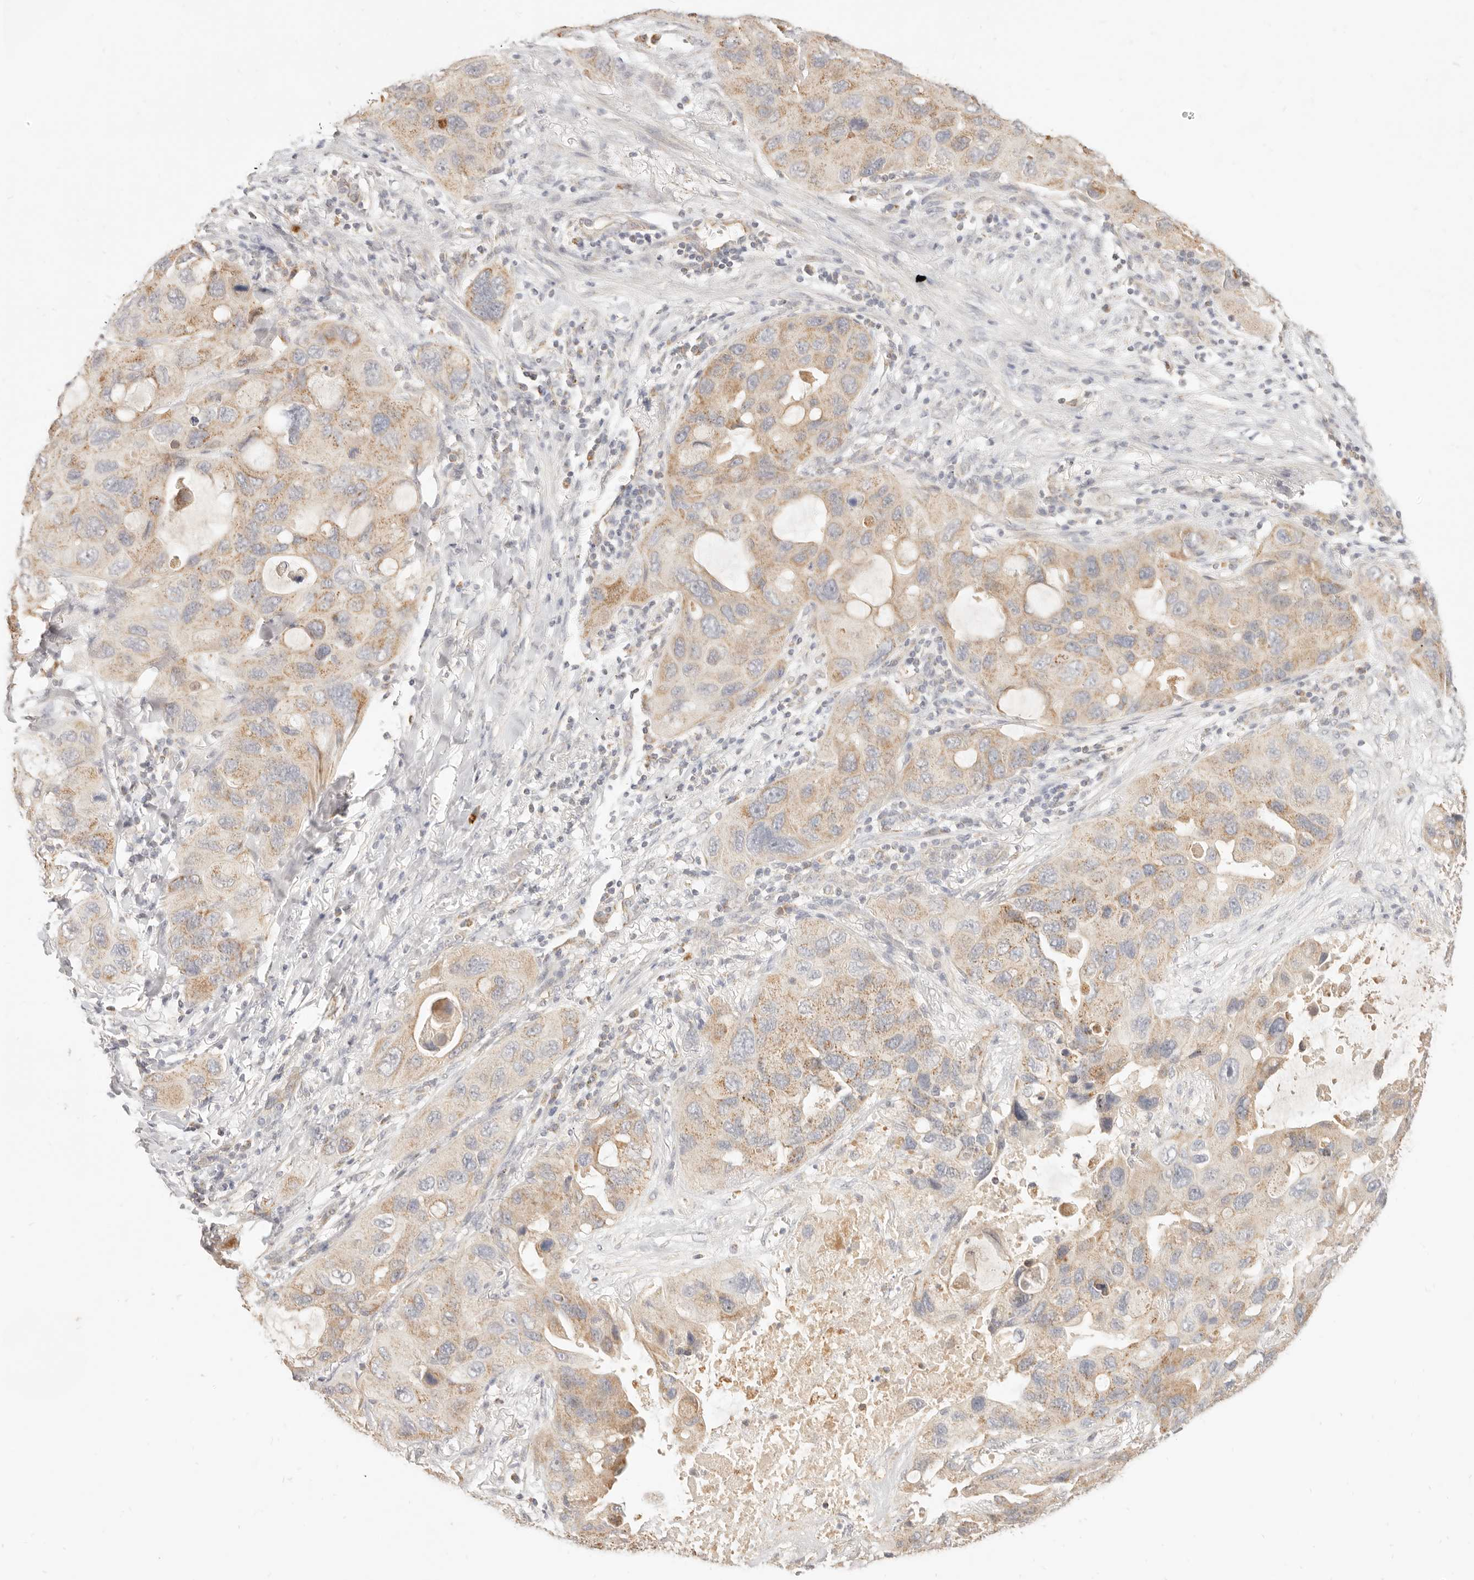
{"staining": {"intensity": "moderate", "quantity": ">75%", "location": "cytoplasmic/membranous"}, "tissue": "lung cancer", "cell_type": "Tumor cells", "image_type": "cancer", "snomed": [{"axis": "morphology", "description": "Squamous cell carcinoma, NOS"}, {"axis": "topography", "description": "Lung"}], "caption": "About >75% of tumor cells in lung cancer (squamous cell carcinoma) reveal moderate cytoplasmic/membranous protein expression as visualized by brown immunohistochemical staining.", "gene": "CPLANE2", "patient": {"sex": "female", "age": 73}}